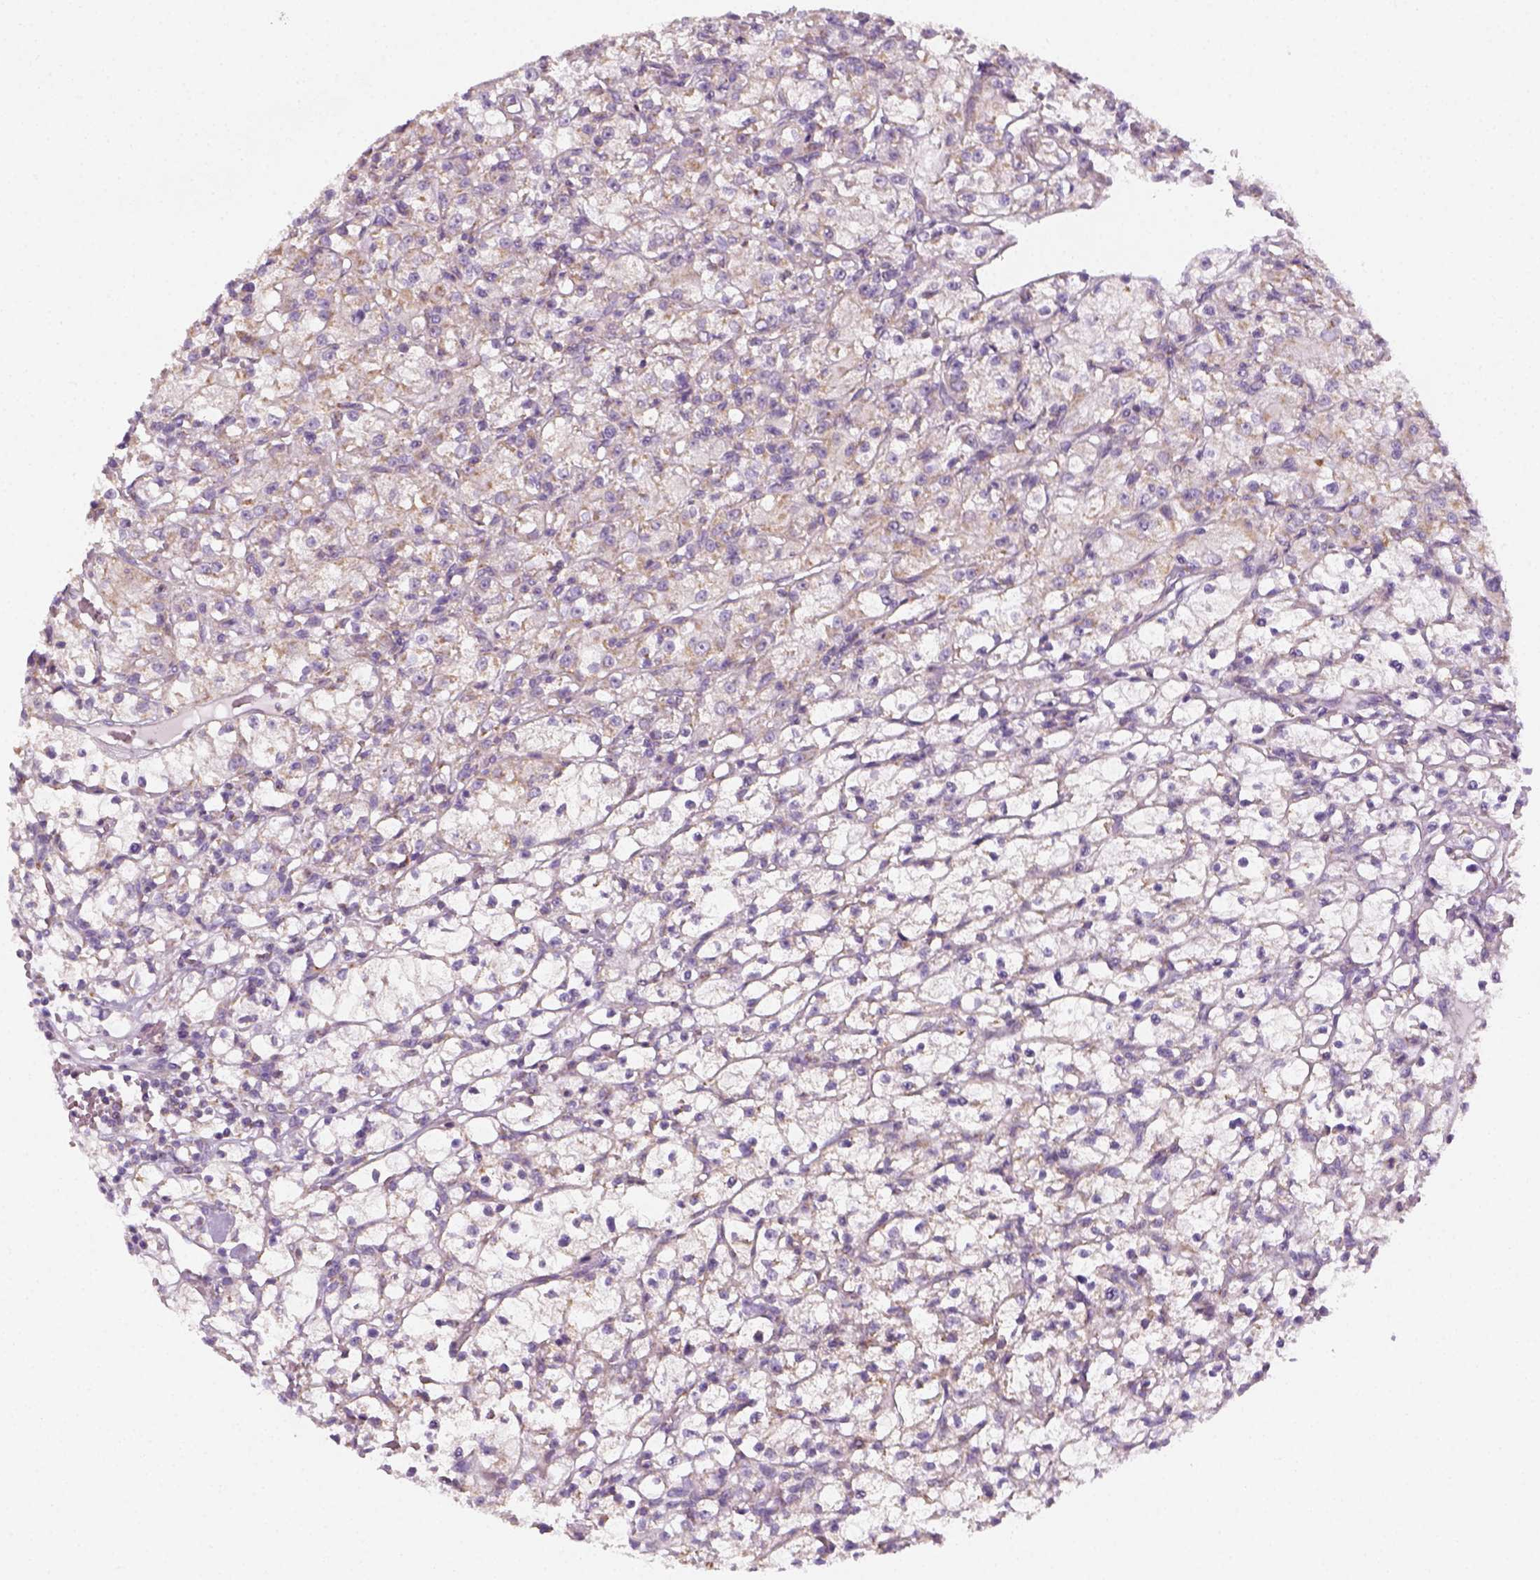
{"staining": {"intensity": "negative", "quantity": "none", "location": "none"}, "tissue": "renal cancer", "cell_type": "Tumor cells", "image_type": "cancer", "snomed": [{"axis": "morphology", "description": "Adenocarcinoma, NOS"}, {"axis": "topography", "description": "Kidney"}], "caption": "Tumor cells are negative for protein expression in human renal cancer (adenocarcinoma).", "gene": "AWAT2", "patient": {"sex": "female", "age": 59}}